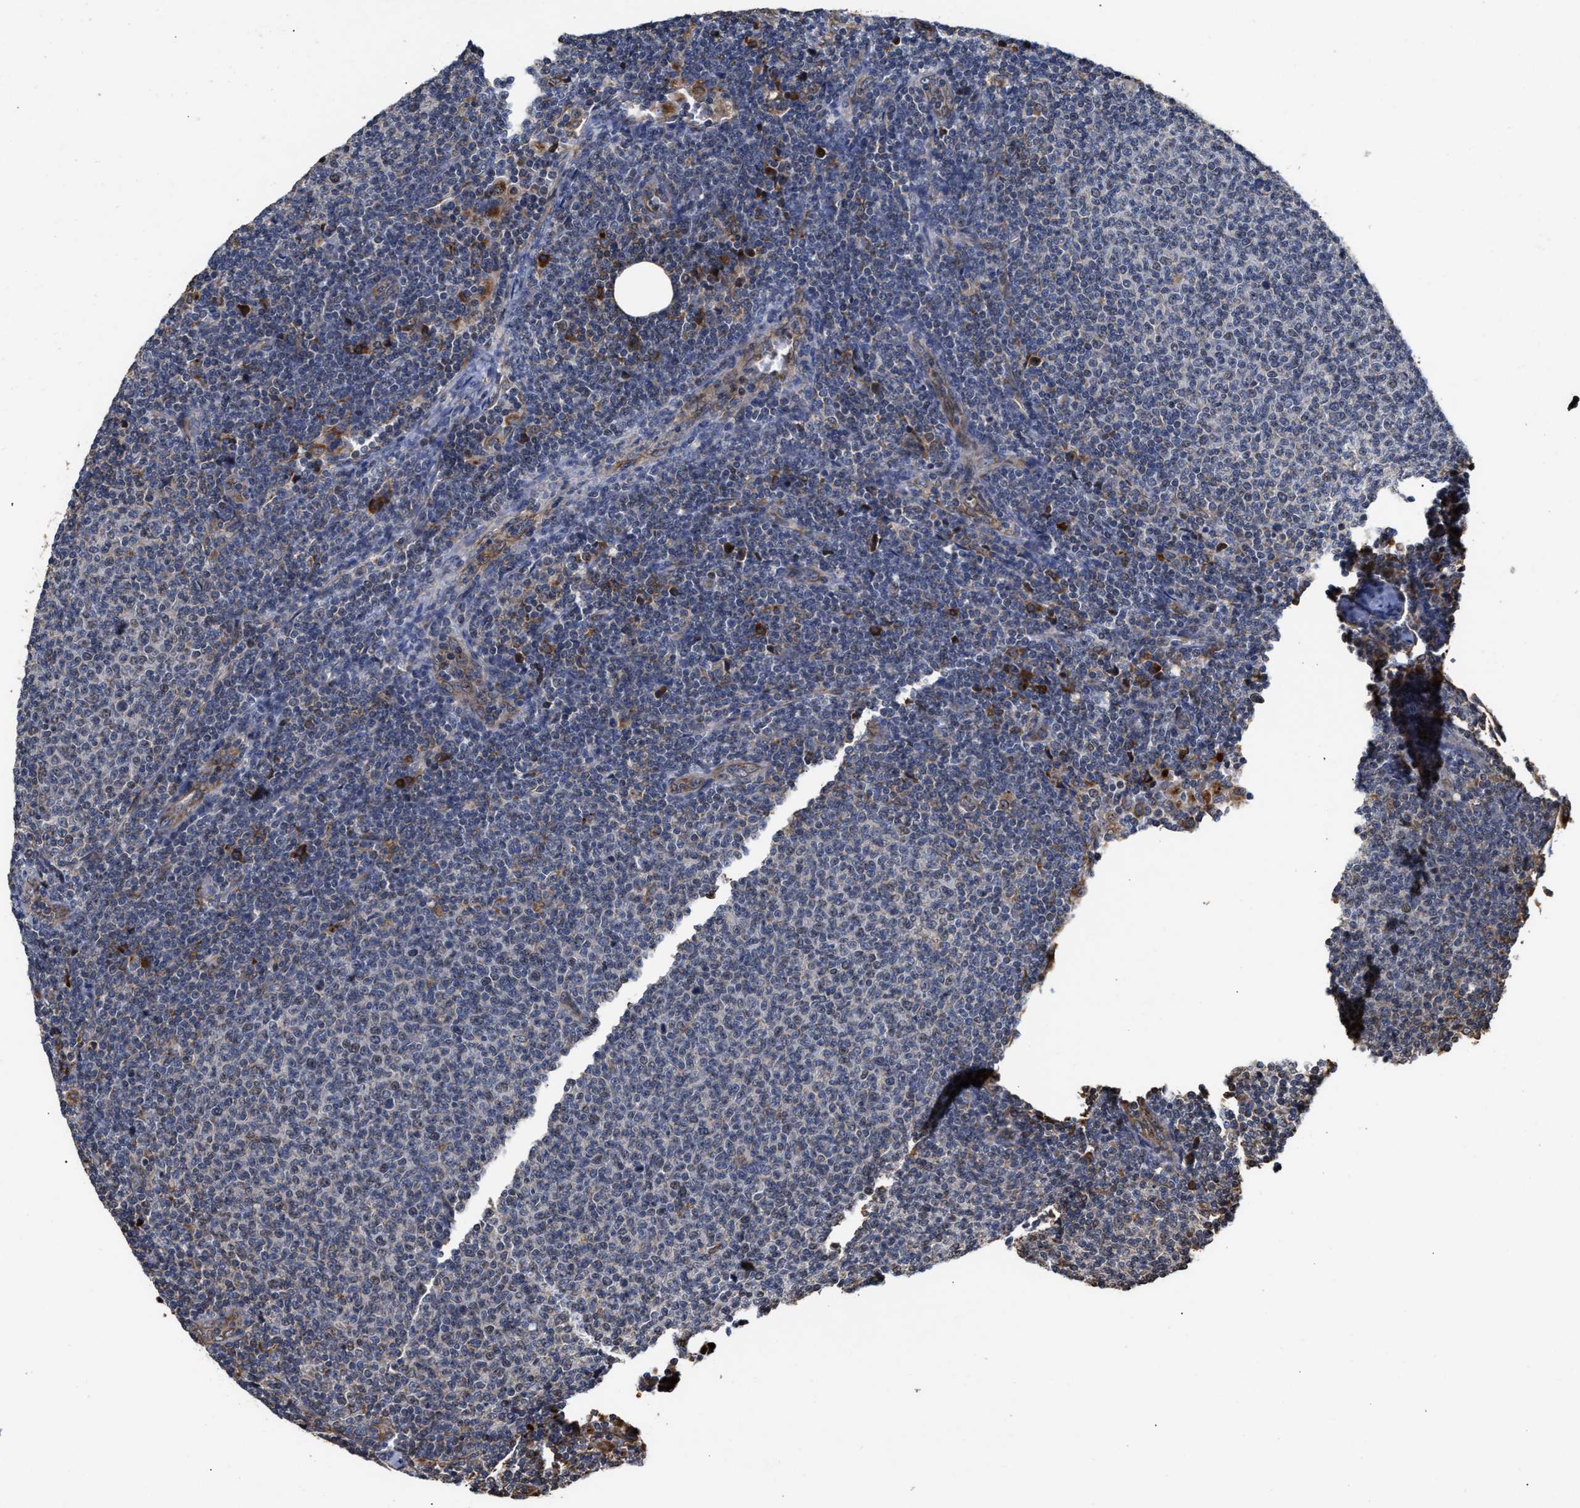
{"staining": {"intensity": "moderate", "quantity": "<25%", "location": "cytoplasmic/membranous,nuclear"}, "tissue": "lymphoma", "cell_type": "Tumor cells", "image_type": "cancer", "snomed": [{"axis": "morphology", "description": "Malignant lymphoma, non-Hodgkin's type, Low grade"}, {"axis": "topography", "description": "Lymph node"}], "caption": "DAB immunohistochemical staining of human low-grade malignant lymphoma, non-Hodgkin's type reveals moderate cytoplasmic/membranous and nuclear protein staining in about <25% of tumor cells.", "gene": "GOSR1", "patient": {"sex": "male", "age": 66}}